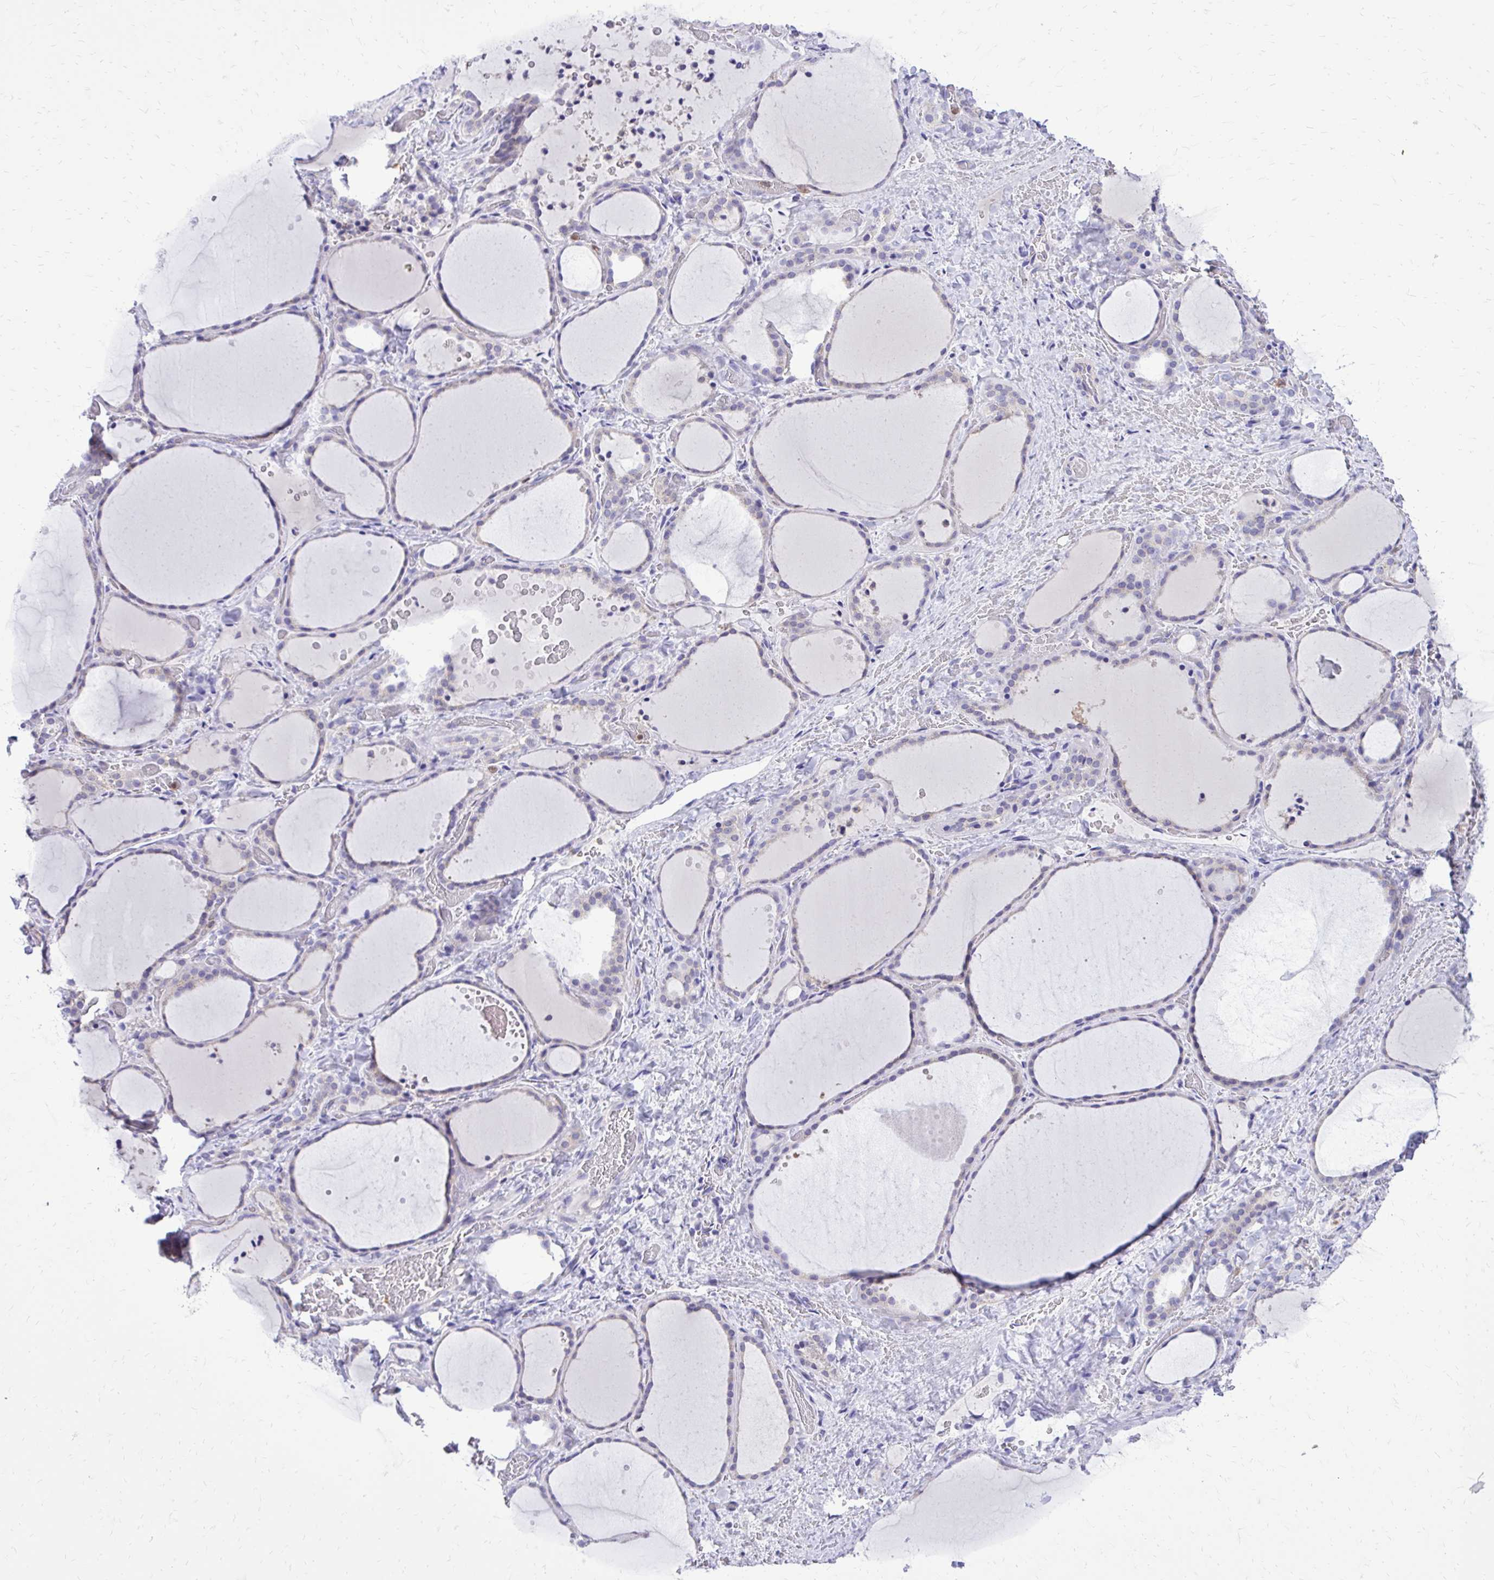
{"staining": {"intensity": "weak", "quantity": "<25%", "location": "cytoplasmic/membranous"}, "tissue": "thyroid gland", "cell_type": "Glandular cells", "image_type": "normal", "snomed": [{"axis": "morphology", "description": "Normal tissue, NOS"}, {"axis": "topography", "description": "Thyroid gland"}], "caption": "IHC histopathology image of benign thyroid gland: human thyroid gland stained with DAB displays no significant protein expression in glandular cells. (IHC, brightfield microscopy, high magnification).", "gene": "CAT", "patient": {"sex": "female", "age": 36}}